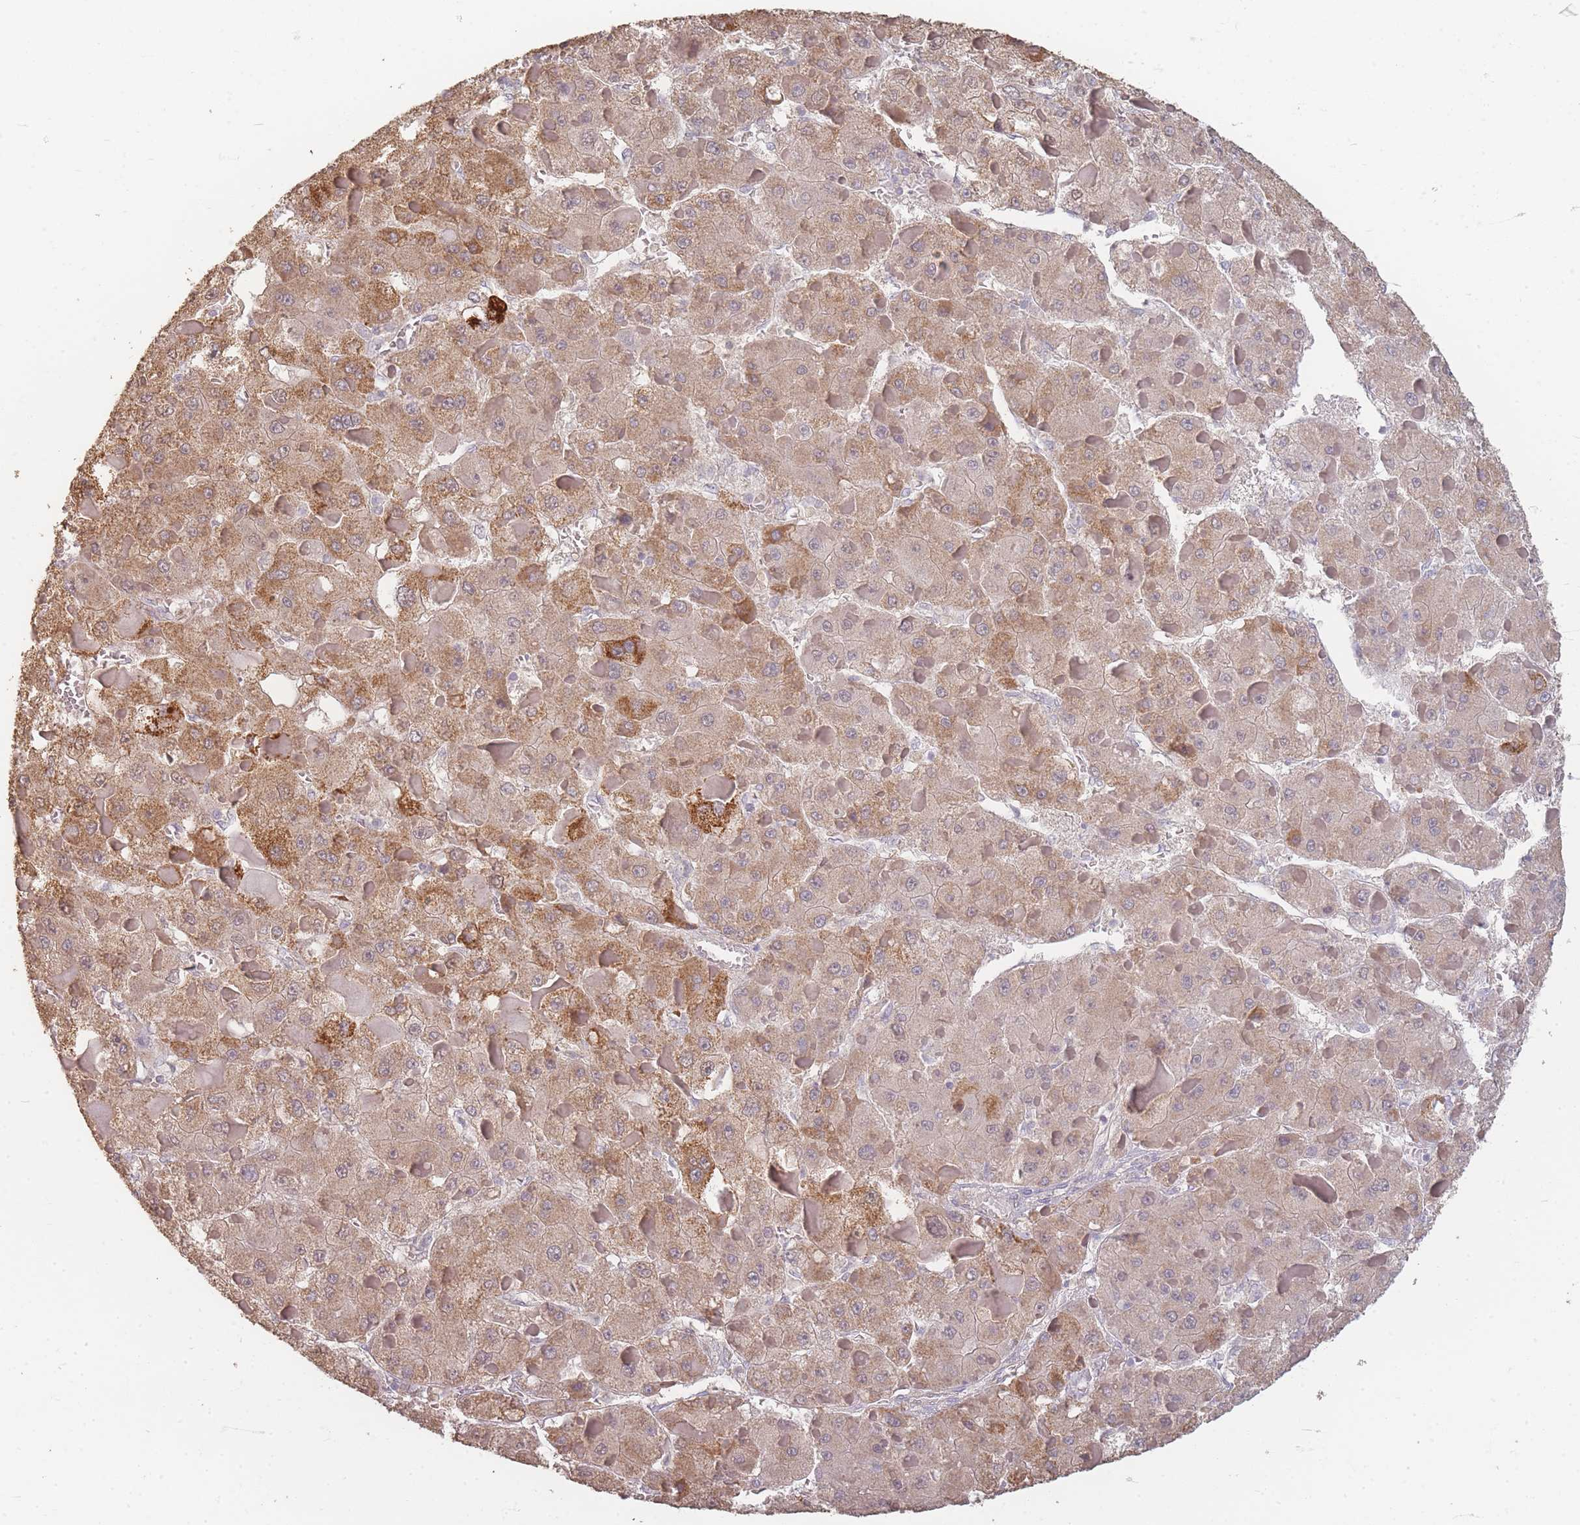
{"staining": {"intensity": "moderate", "quantity": "25%-75%", "location": "cytoplasmic/membranous"}, "tissue": "liver cancer", "cell_type": "Tumor cells", "image_type": "cancer", "snomed": [{"axis": "morphology", "description": "Carcinoma, Hepatocellular, NOS"}, {"axis": "topography", "description": "Liver"}], "caption": "Tumor cells demonstrate moderate cytoplasmic/membranous staining in approximately 25%-75% of cells in hepatocellular carcinoma (liver). The staining is performed using DAB (3,3'-diaminobenzidine) brown chromogen to label protein expression. The nuclei are counter-stained blue using hematoxylin.", "gene": "RFTN1", "patient": {"sex": "female", "age": 73}}